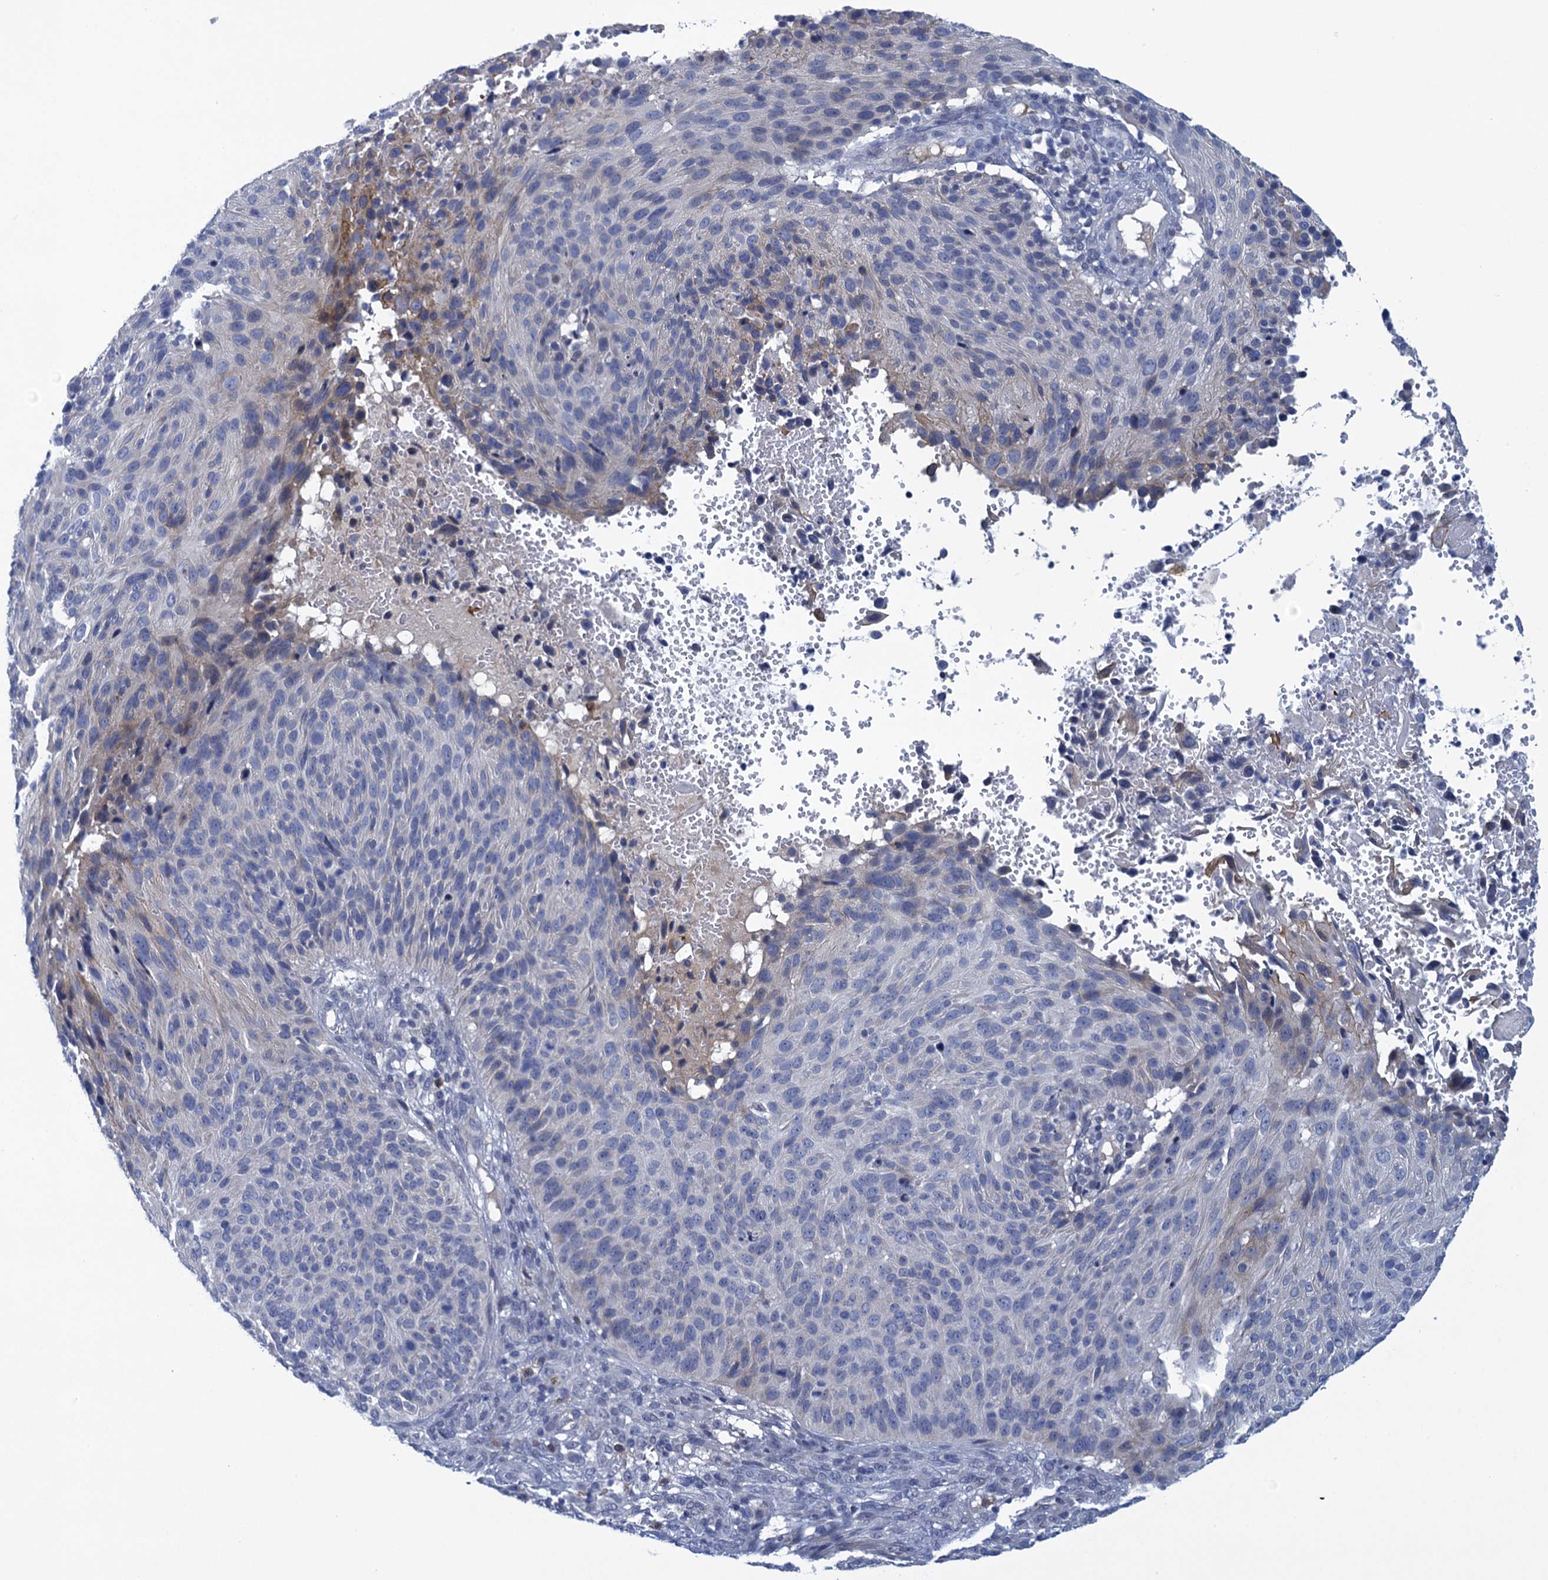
{"staining": {"intensity": "negative", "quantity": "none", "location": "none"}, "tissue": "cervical cancer", "cell_type": "Tumor cells", "image_type": "cancer", "snomed": [{"axis": "morphology", "description": "Squamous cell carcinoma, NOS"}, {"axis": "topography", "description": "Cervix"}], "caption": "Photomicrograph shows no protein expression in tumor cells of squamous cell carcinoma (cervical) tissue.", "gene": "SCEL", "patient": {"sex": "female", "age": 74}}